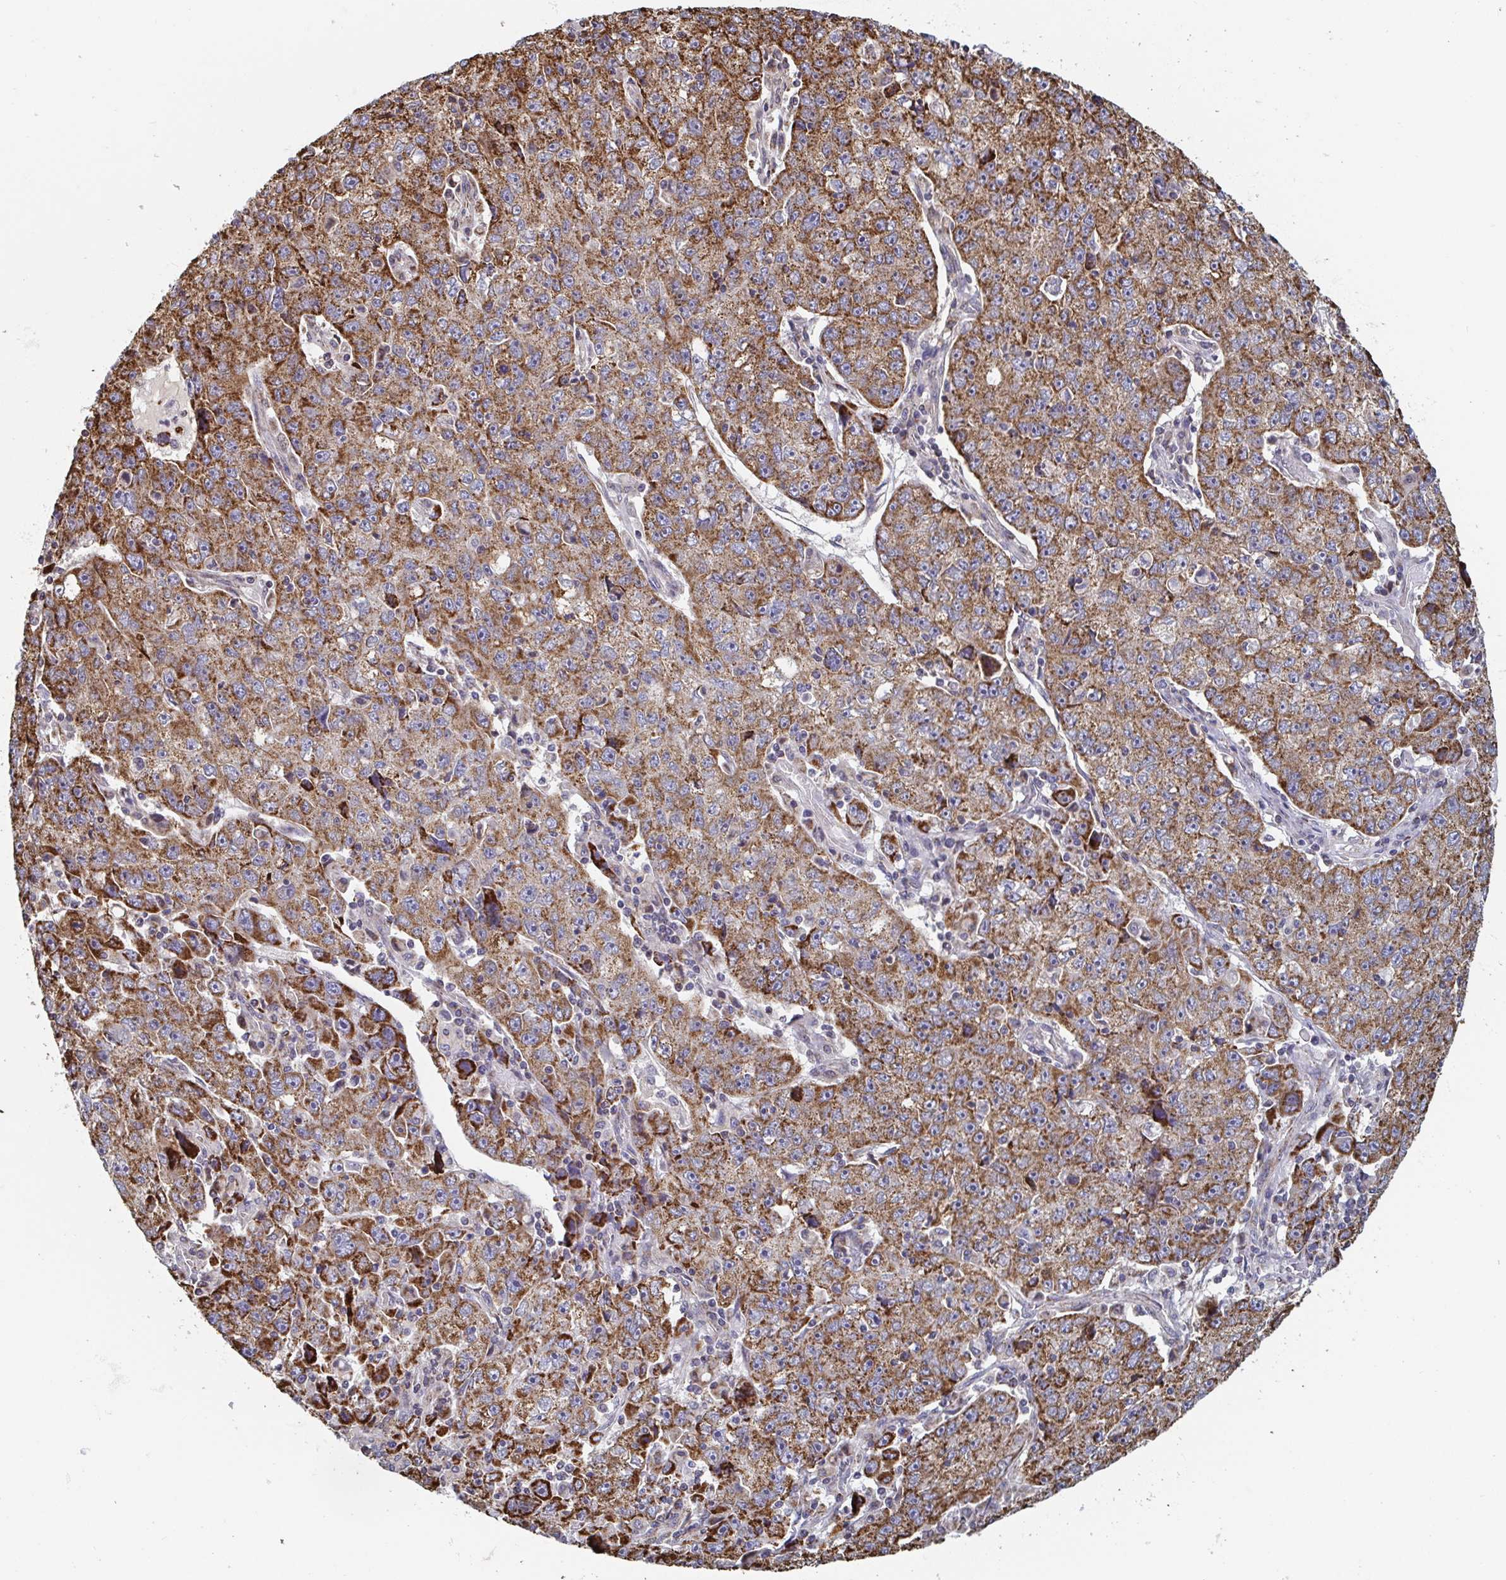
{"staining": {"intensity": "moderate", "quantity": ">75%", "location": "cytoplasmic/membranous"}, "tissue": "lung cancer", "cell_type": "Tumor cells", "image_type": "cancer", "snomed": [{"axis": "morphology", "description": "Normal morphology"}, {"axis": "morphology", "description": "Adenocarcinoma, NOS"}, {"axis": "topography", "description": "Lymph node"}, {"axis": "topography", "description": "Lung"}], "caption": "This is an image of immunohistochemistry staining of lung cancer, which shows moderate positivity in the cytoplasmic/membranous of tumor cells.", "gene": "STARD8", "patient": {"sex": "female", "age": 57}}